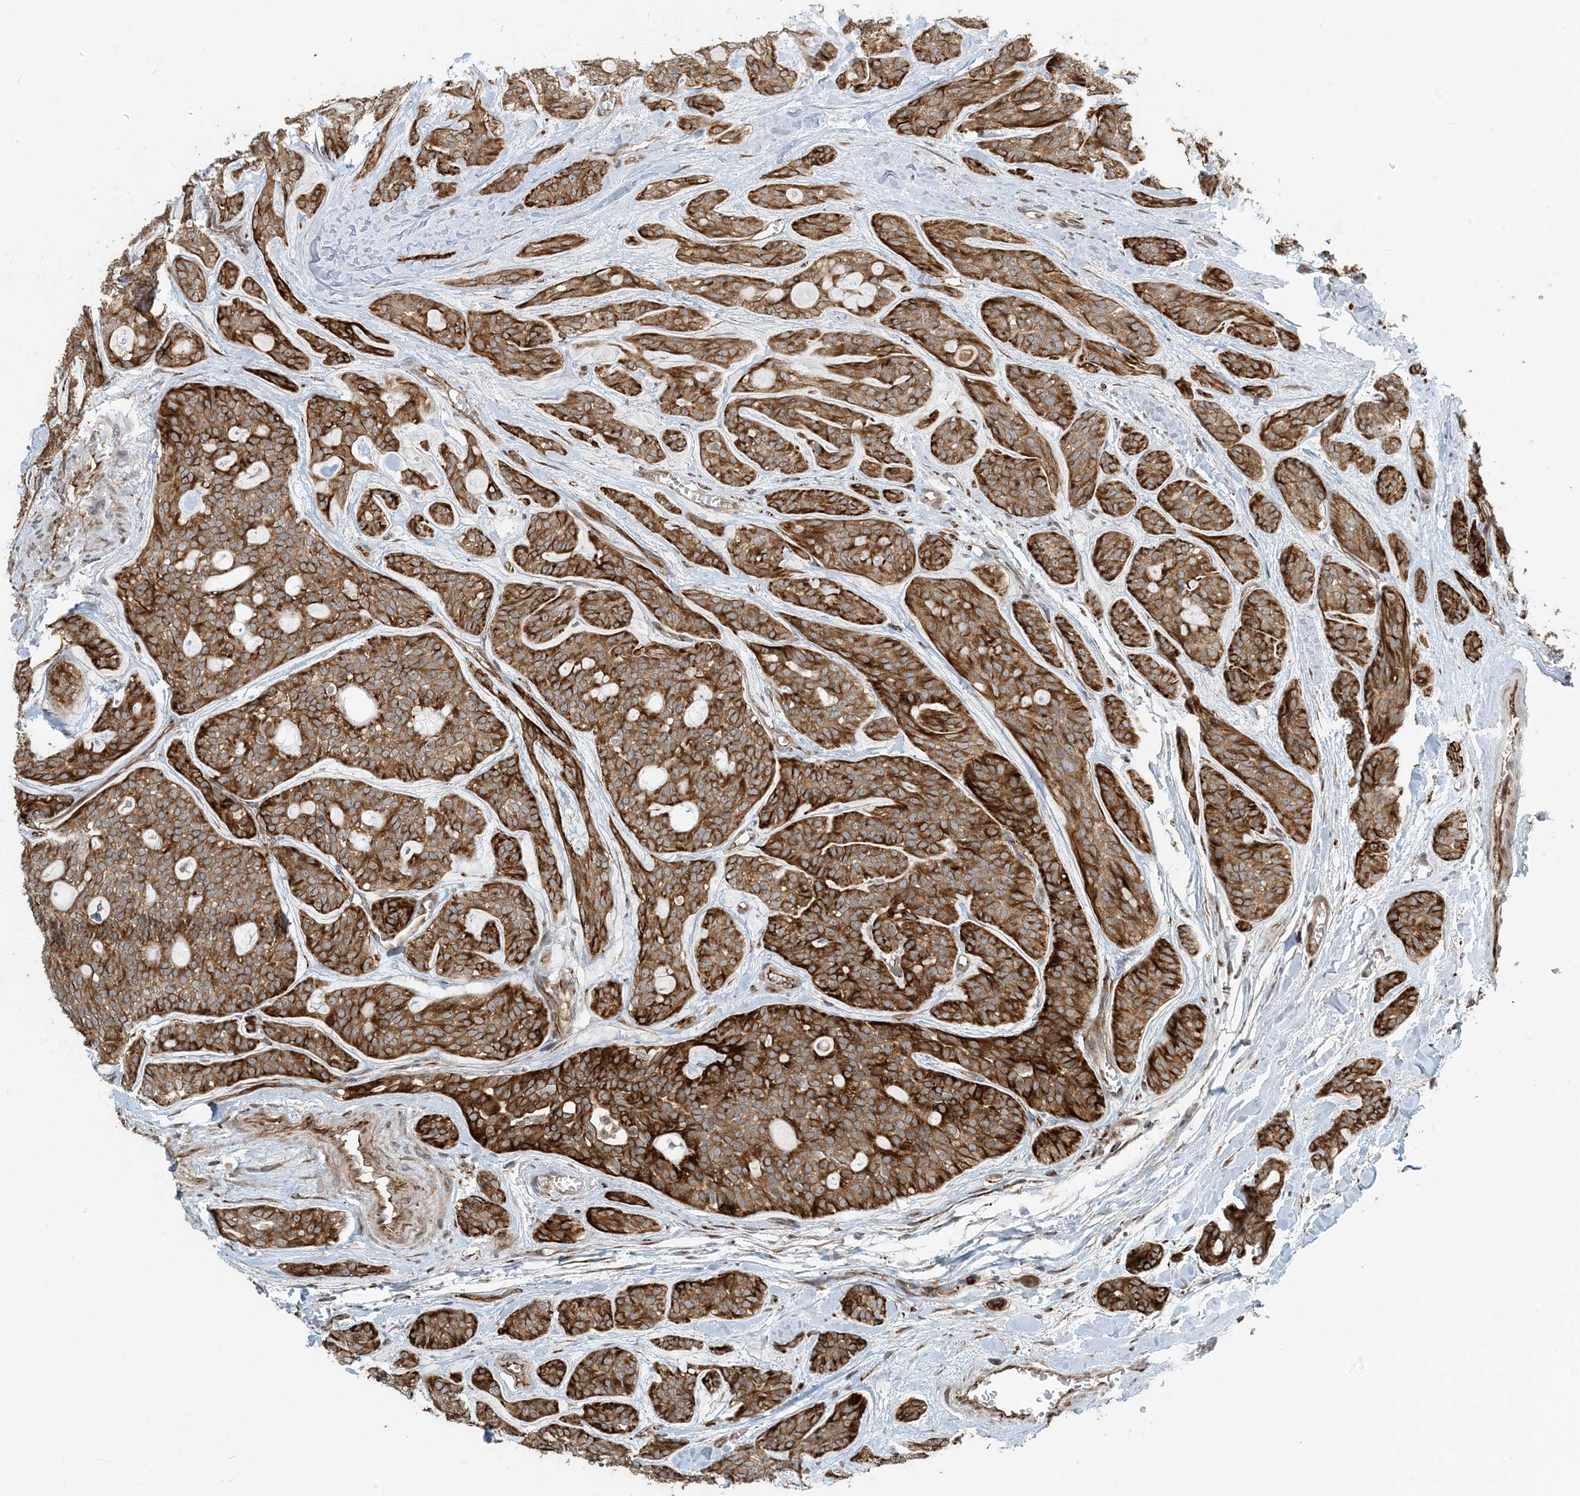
{"staining": {"intensity": "strong", "quantity": ">75%", "location": "cytoplasmic/membranous"}, "tissue": "head and neck cancer", "cell_type": "Tumor cells", "image_type": "cancer", "snomed": [{"axis": "morphology", "description": "Adenocarcinoma, NOS"}, {"axis": "topography", "description": "Head-Neck"}], "caption": "Immunohistochemical staining of adenocarcinoma (head and neck) demonstrates high levels of strong cytoplasmic/membranous staining in about >75% of tumor cells.", "gene": "ZBTB3", "patient": {"sex": "male", "age": 66}}